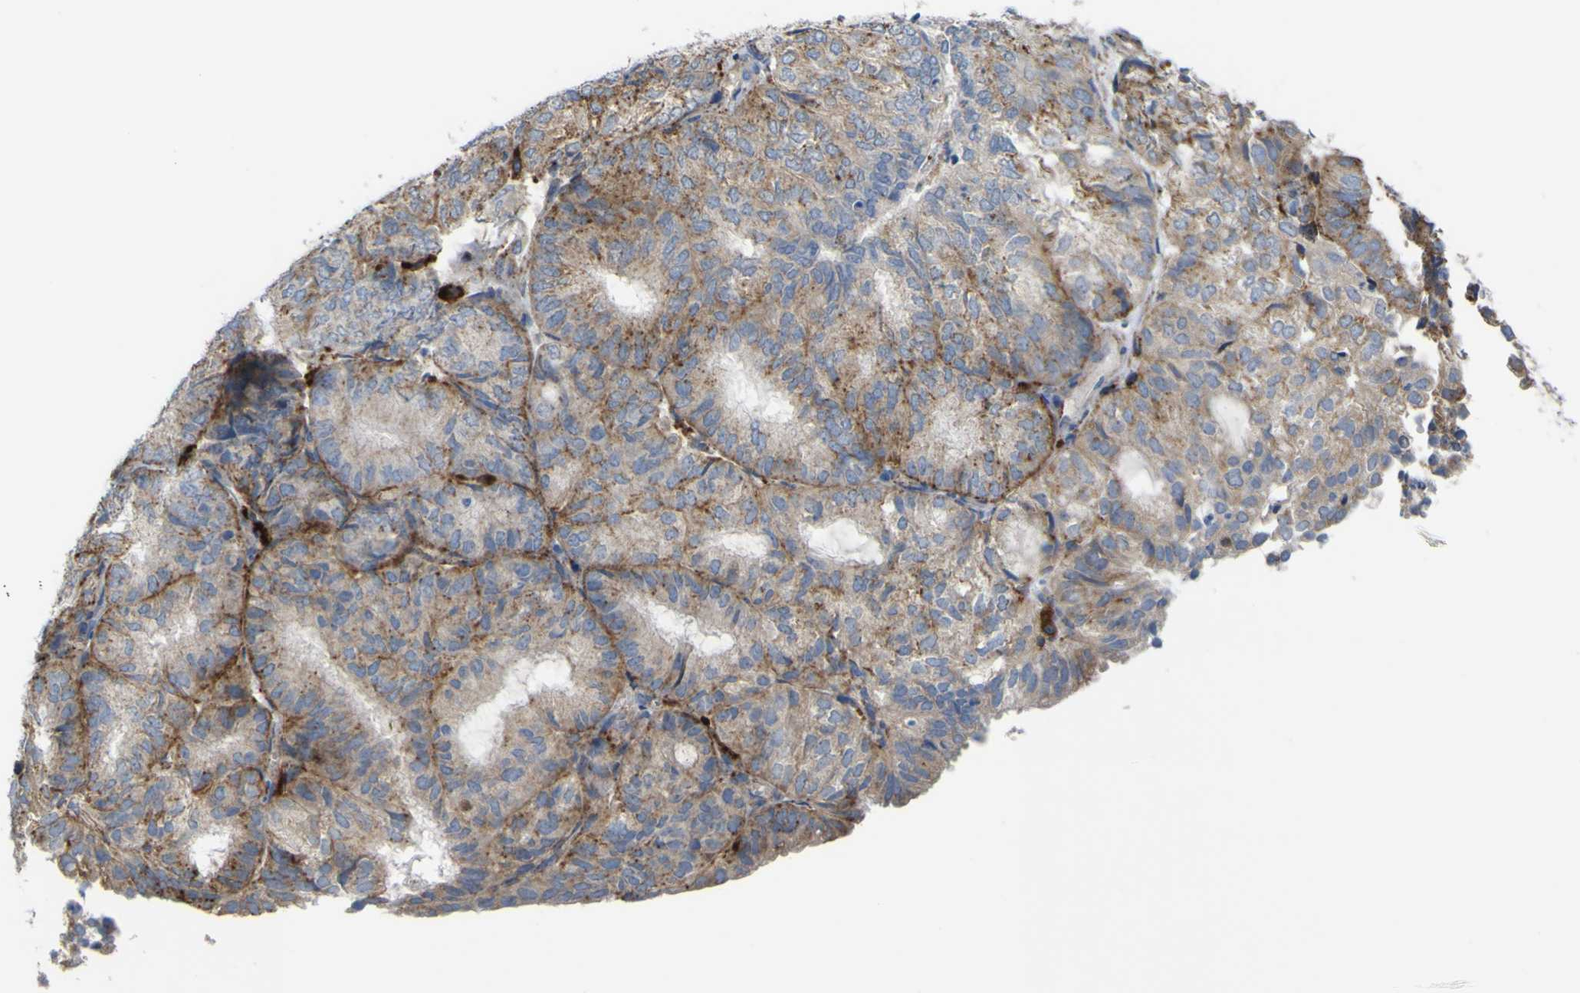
{"staining": {"intensity": "moderate", "quantity": ">75%", "location": "cytoplasmic/membranous"}, "tissue": "endometrial cancer", "cell_type": "Tumor cells", "image_type": "cancer", "snomed": [{"axis": "morphology", "description": "Adenocarcinoma, NOS"}, {"axis": "topography", "description": "Uterus"}], "caption": "Tumor cells show medium levels of moderate cytoplasmic/membranous positivity in approximately >75% of cells in endometrial cancer (adenocarcinoma).", "gene": "PLD3", "patient": {"sex": "female", "age": 60}}